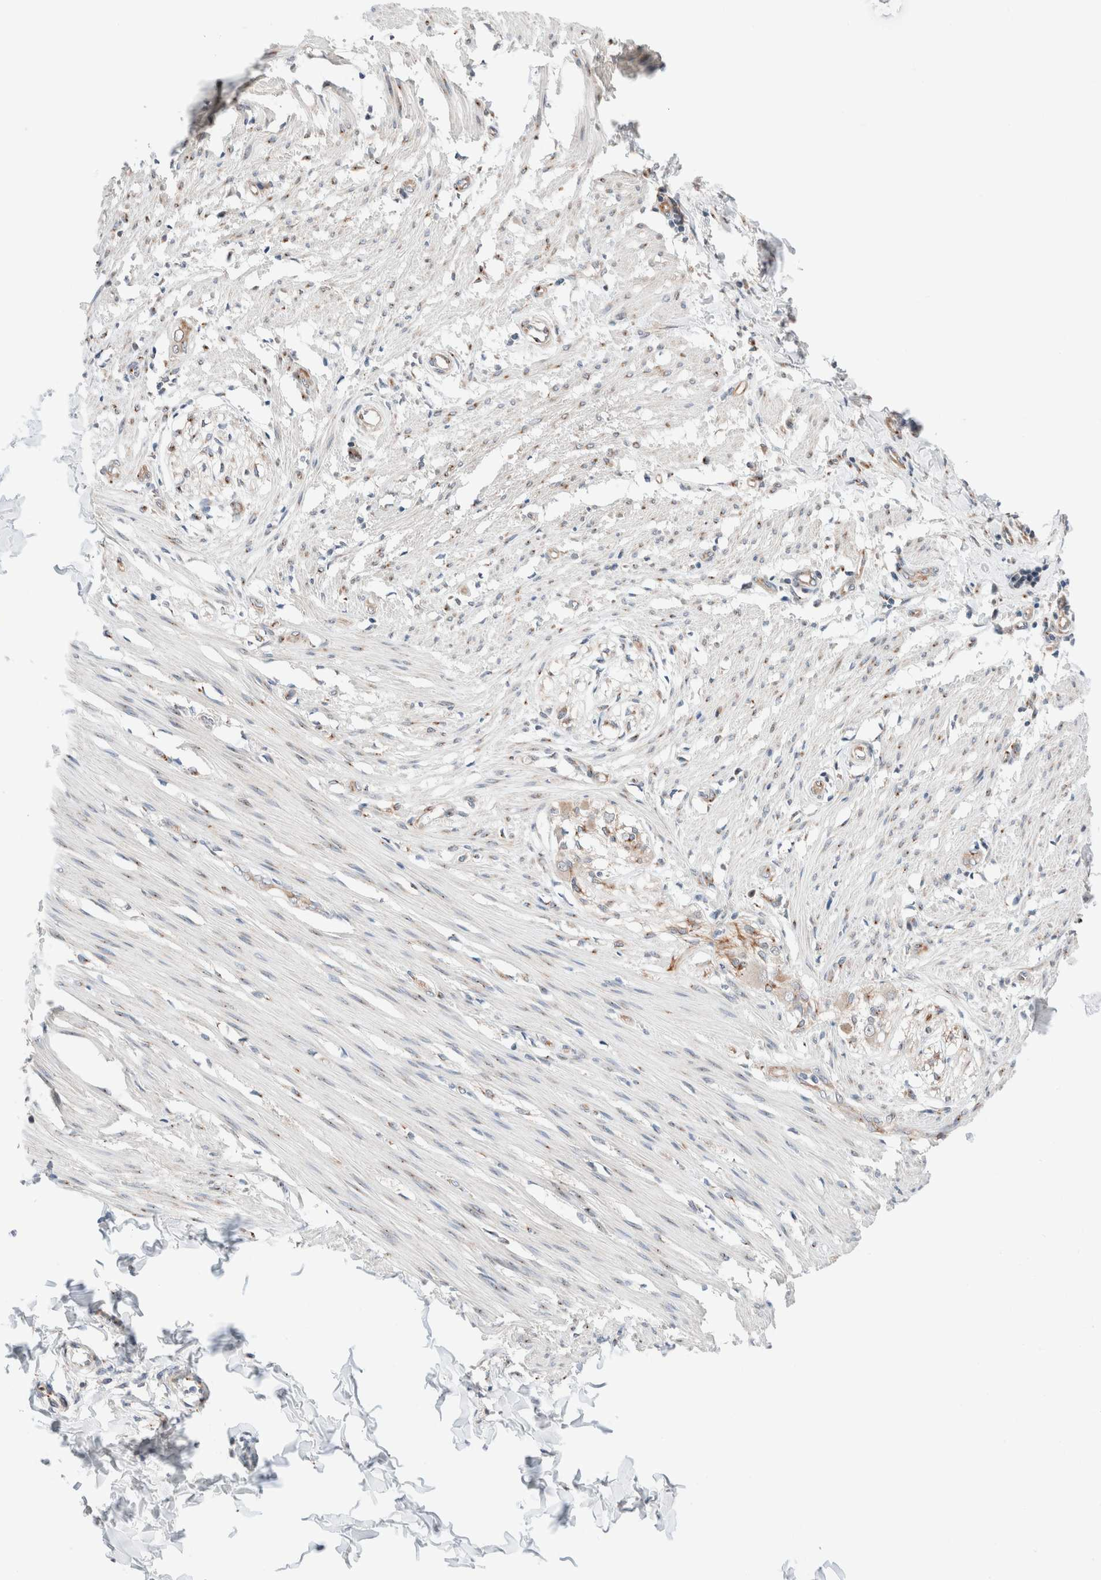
{"staining": {"intensity": "negative", "quantity": "none", "location": "none"}, "tissue": "smooth muscle", "cell_type": "Smooth muscle cells", "image_type": "normal", "snomed": [{"axis": "morphology", "description": "Normal tissue, NOS"}, {"axis": "morphology", "description": "Adenocarcinoma, NOS"}, {"axis": "topography", "description": "Smooth muscle"}, {"axis": "topography", "description": "Colon"}], "caption": "Immunohistochemistry (IHC) histopathology image of unremarkable smooth muscle: human smooth muscle stained with DAB (3,3'-diaminobenzidine) exhibits no significant protein expression in smooth muscle cells.", "gene": "CASC3", "patient": {"sex": "male", "age": 14}}